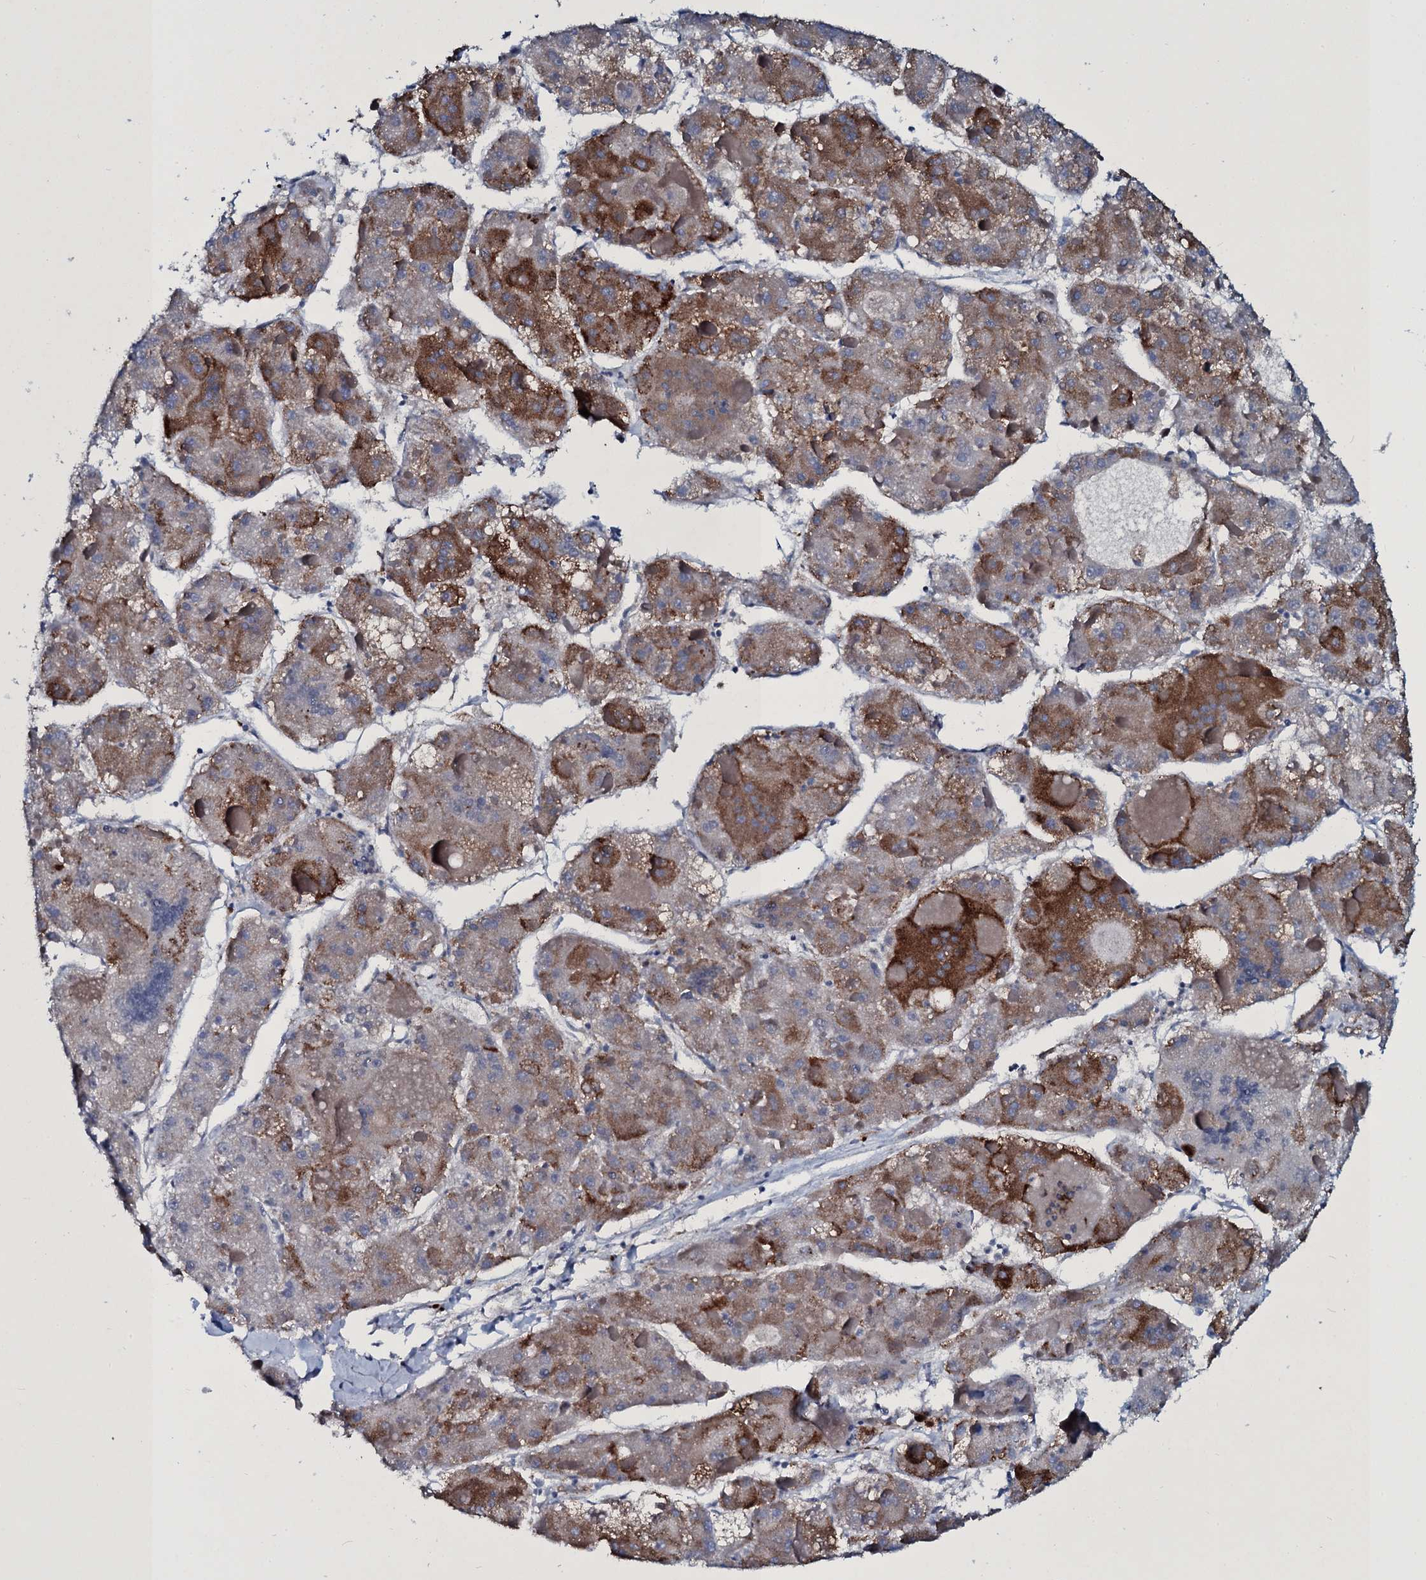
{"staining": {"intensity": "strong", "quantity": "<25%", "location": "cytoplasmic/membranous"}, "tissue": "liver cancer", "cell_type": "Tumor cells", "image_type": "cancer", "snomed": [{"axis": "morphology", "description": "Carcinoma, Hepatocellular, NOS"}, {"axis": "topography", "description": "Liver"}], "caption": "A brown stain labels strong cytoplasmic/membranous staining of a protein in liver cancer tumor cells.", "gene": "TPGS2", "patient": {"sex": "female", "age": 73}}